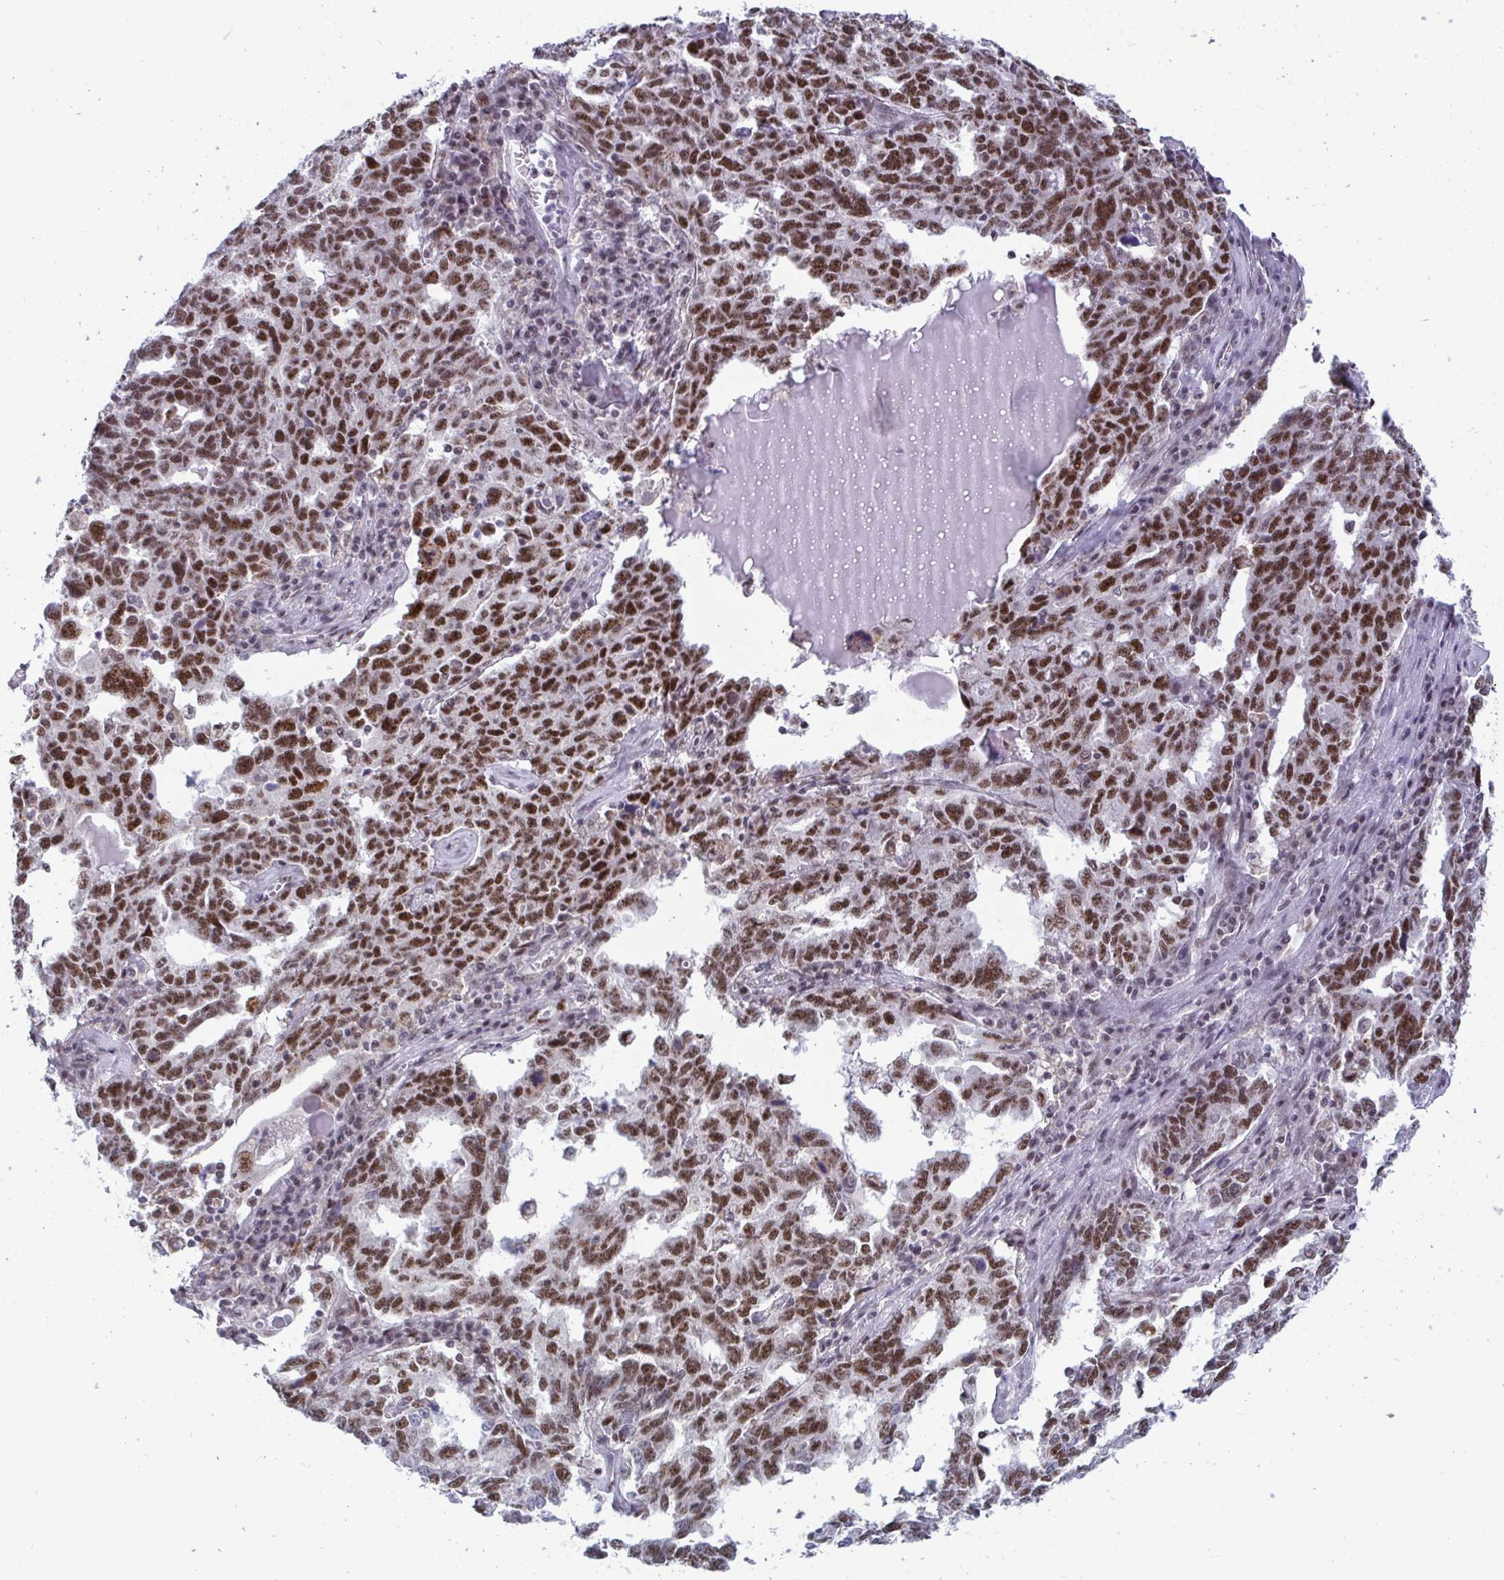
{"staining": {"intensity": "strong", "quantity": ">75%", "location": "nuclear"}, "tissue": "ovarian cancer", "cell_type": "Tumor cells", "image_type": "cancer", "snomed": [{"axis": "morphology", "description": "Carcinoma, endometroid"}, {"axis": "topography", "description": "Ovary"}], "caption": "DAB (3,3'-diaminobenzidine) immunohistochemical staining of endometroid carcinoma (ovarian) displays strong nuclear protein expression in about >75% of tumor cells.", "gene": "WBP11", "patient": {"sex": "female", "age": 62}}